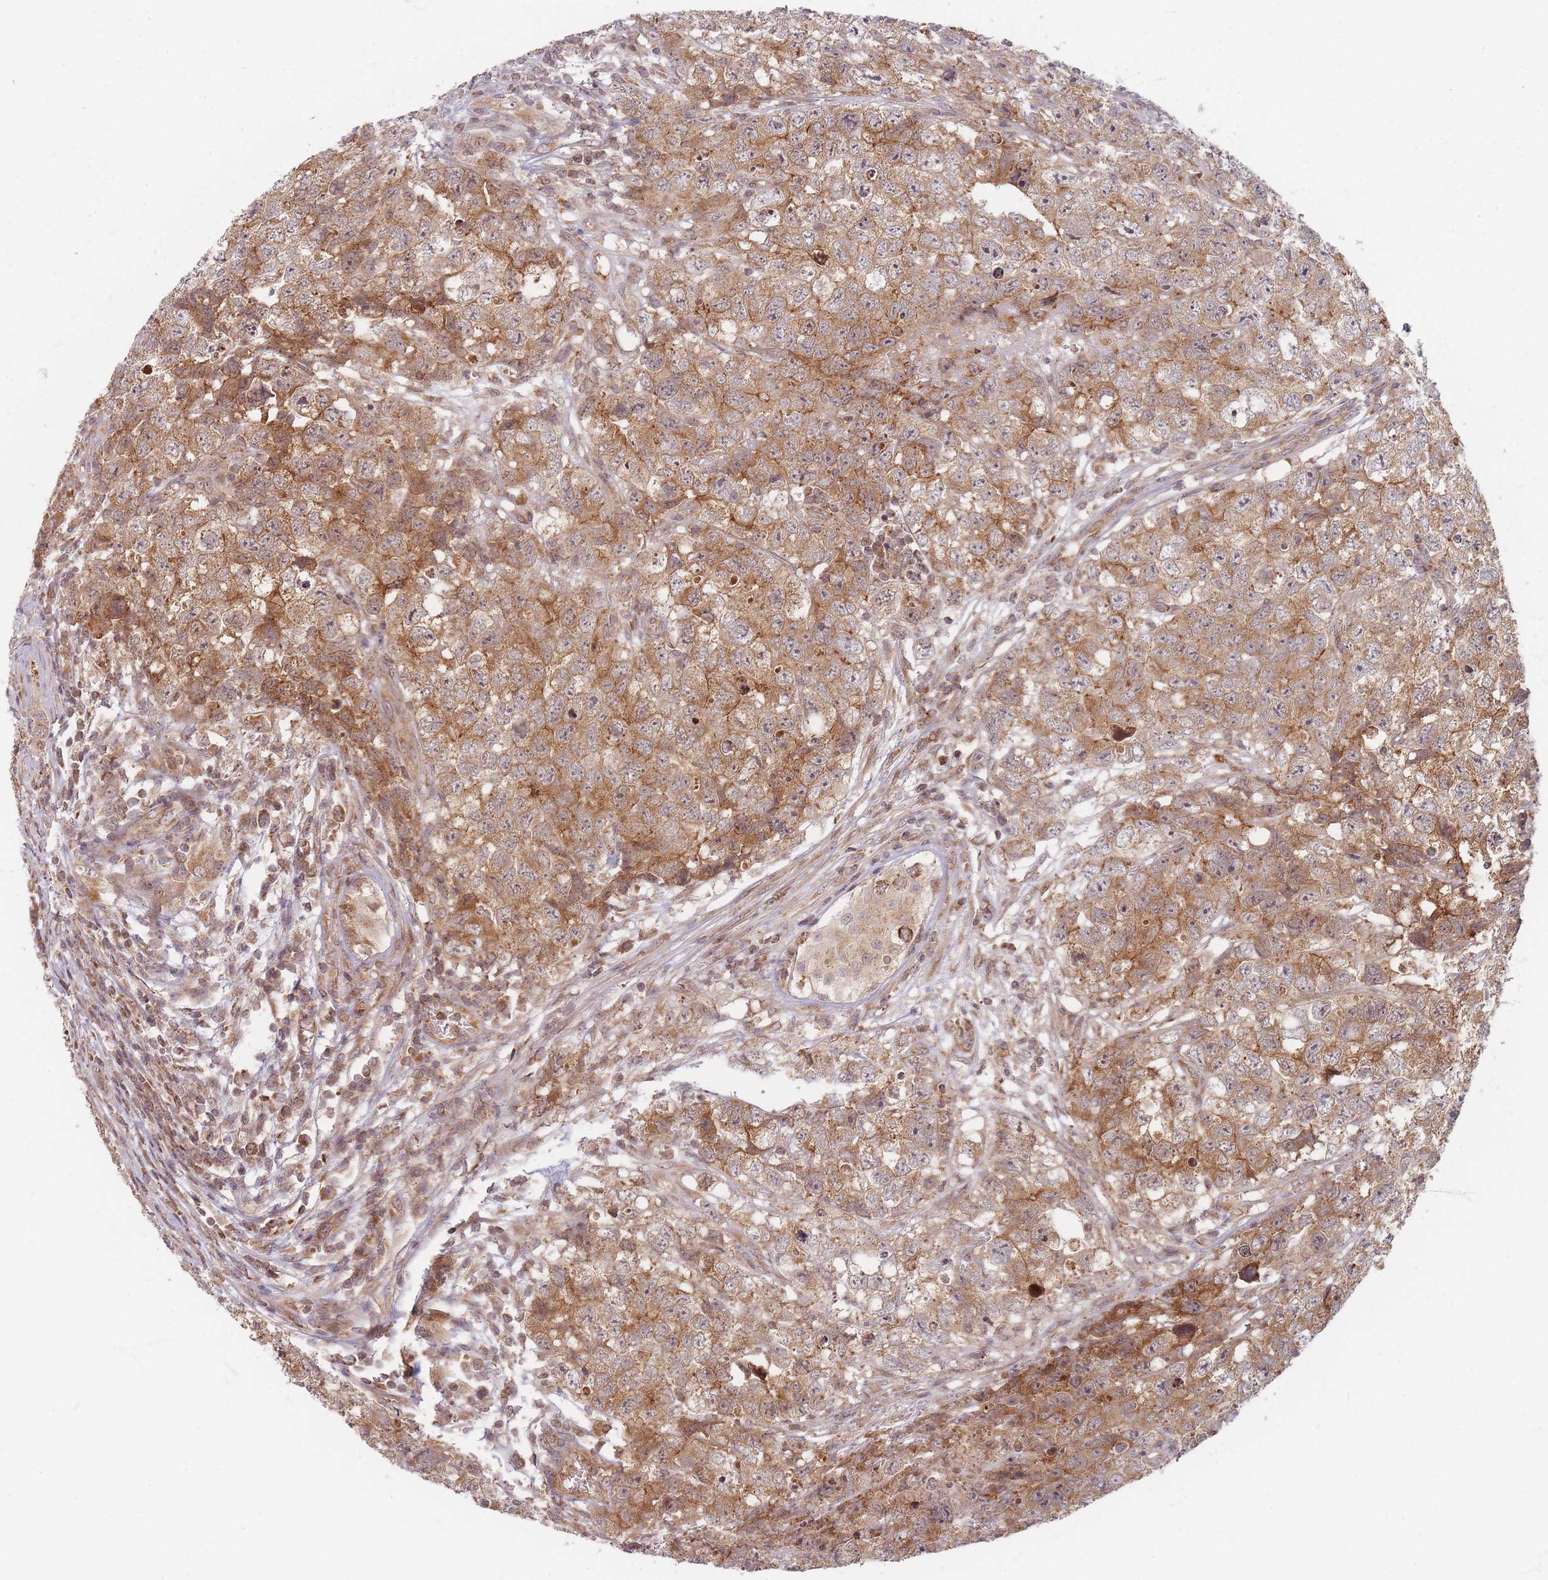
{"staining": {"intensity": "moderate", "quantity": ">75%", "location": "cytoplasmic/membranous"}, "tissue": "testis cancer", "cell_type": "Tumor cells", "image_type": "cancer", "snomed": [{"axis": "morphology", "description": "Carcinoma, Embryonal, NOS"}, {"axis": "topography", "description": "Testis"}], "caption": "Immunohistochemical staining of testis cancer displays moderate cytoplasmic/membranous protein staining in about >75% of tumor cells.", "gene": "RADX", "patient": {"sex": "male", "age": 22}}